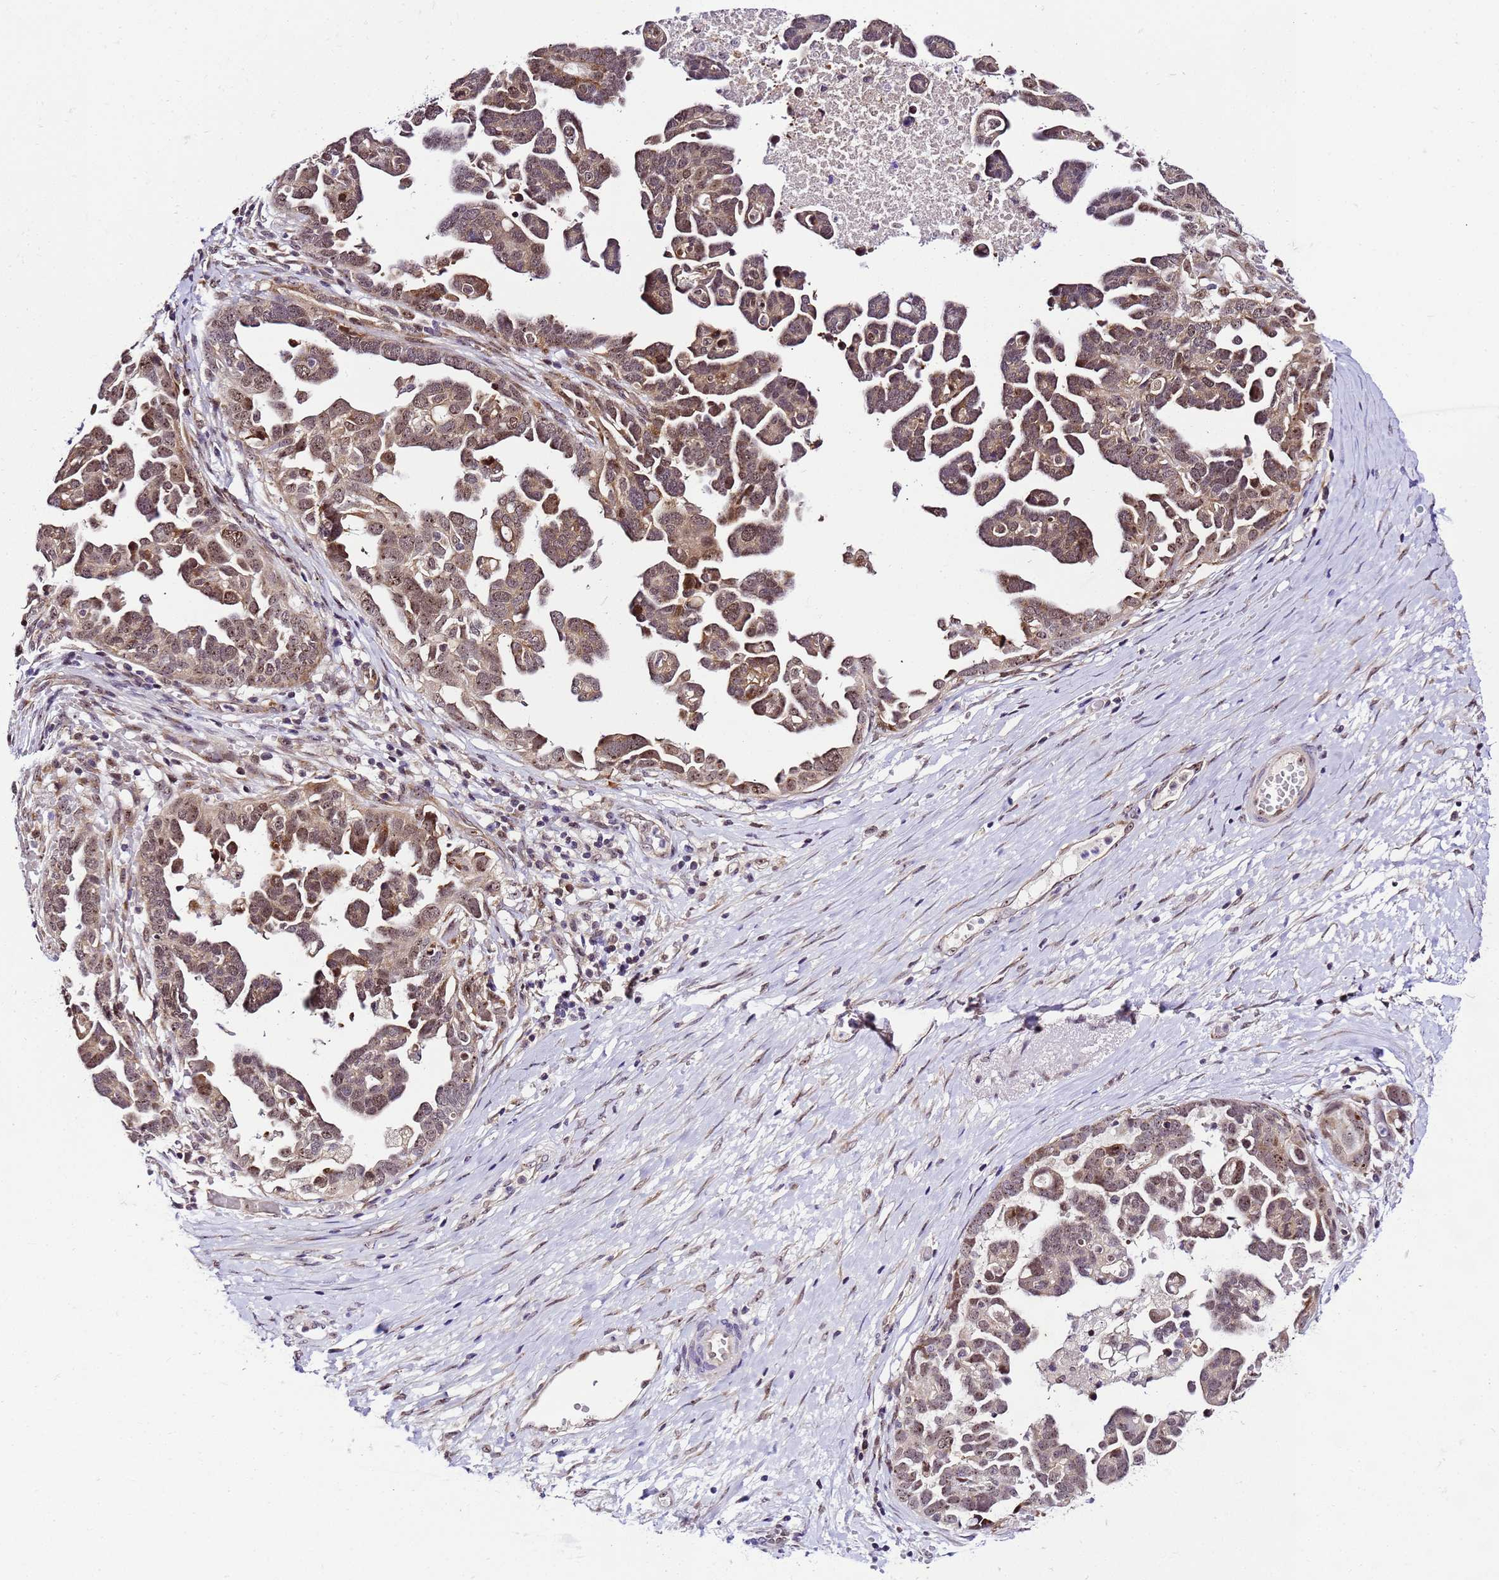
{"staining": {"intensity": "moderate", "quantity": ">75%", "location": "nuclear"}, "tissue": "ovarian cancer", "cell_type": "Tumor cells", "image_type": "cancer", "snomed": [{"axis": "morphology", "description": "Cystadenocarcinoma, serous, NOS"}, {"axis": "topography", "description": "Ovary"}], "caption": "Immunohistochemistry histopathology image of human ovarian cancer (serous cystadenocarcinoma) stained for a protein (brown), which demonstrates medium levels of moderate nuclear positivity in about >75% of tumor cells.", "gene": "SLX4IP", "patient": {"sex": "female", "age": 54}}